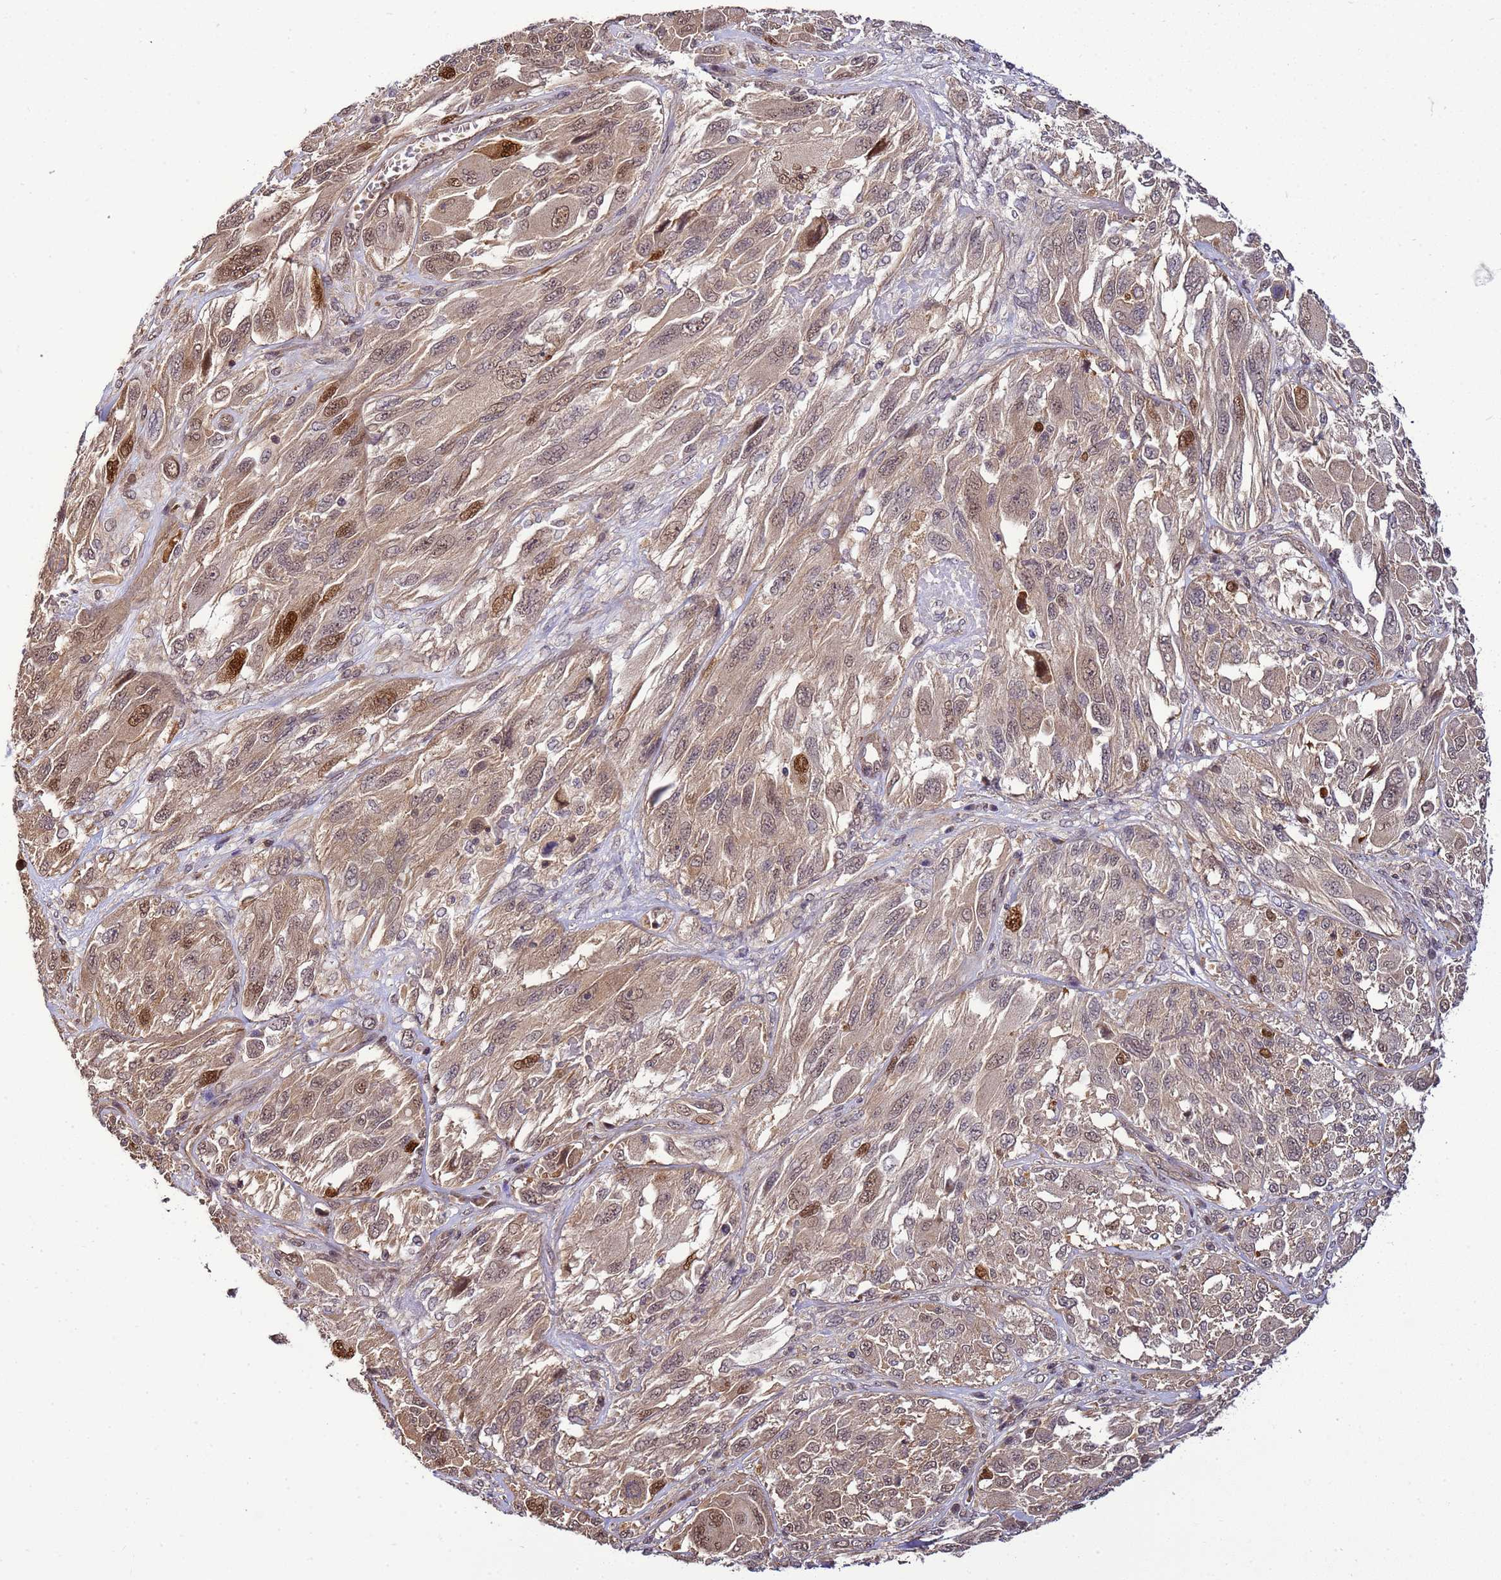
{"staining": {"intensity": "moderate", "quantity": ">75%", "location": "cytoplasmic/membranous,nuclear"}, "tissue": "melanoma", "cell_type": "Tumor cells", "image_type": "cancer", "snomed": [{"axis": "morphology", "description": "Malignant melanoma, NOS"}, {"axis": "topography", "description": "Skin"}], "caption": "Immunohistochemistry (IHC) photomicrograph of human malignant melanoma stained for a protein (brown), which displays medium levels of moderate cytoplasmic/membranous and nuclear staining in about >75% of tumor cells.", "gene": "GEN1", "patient": {"sex": "female", "age": 91}}